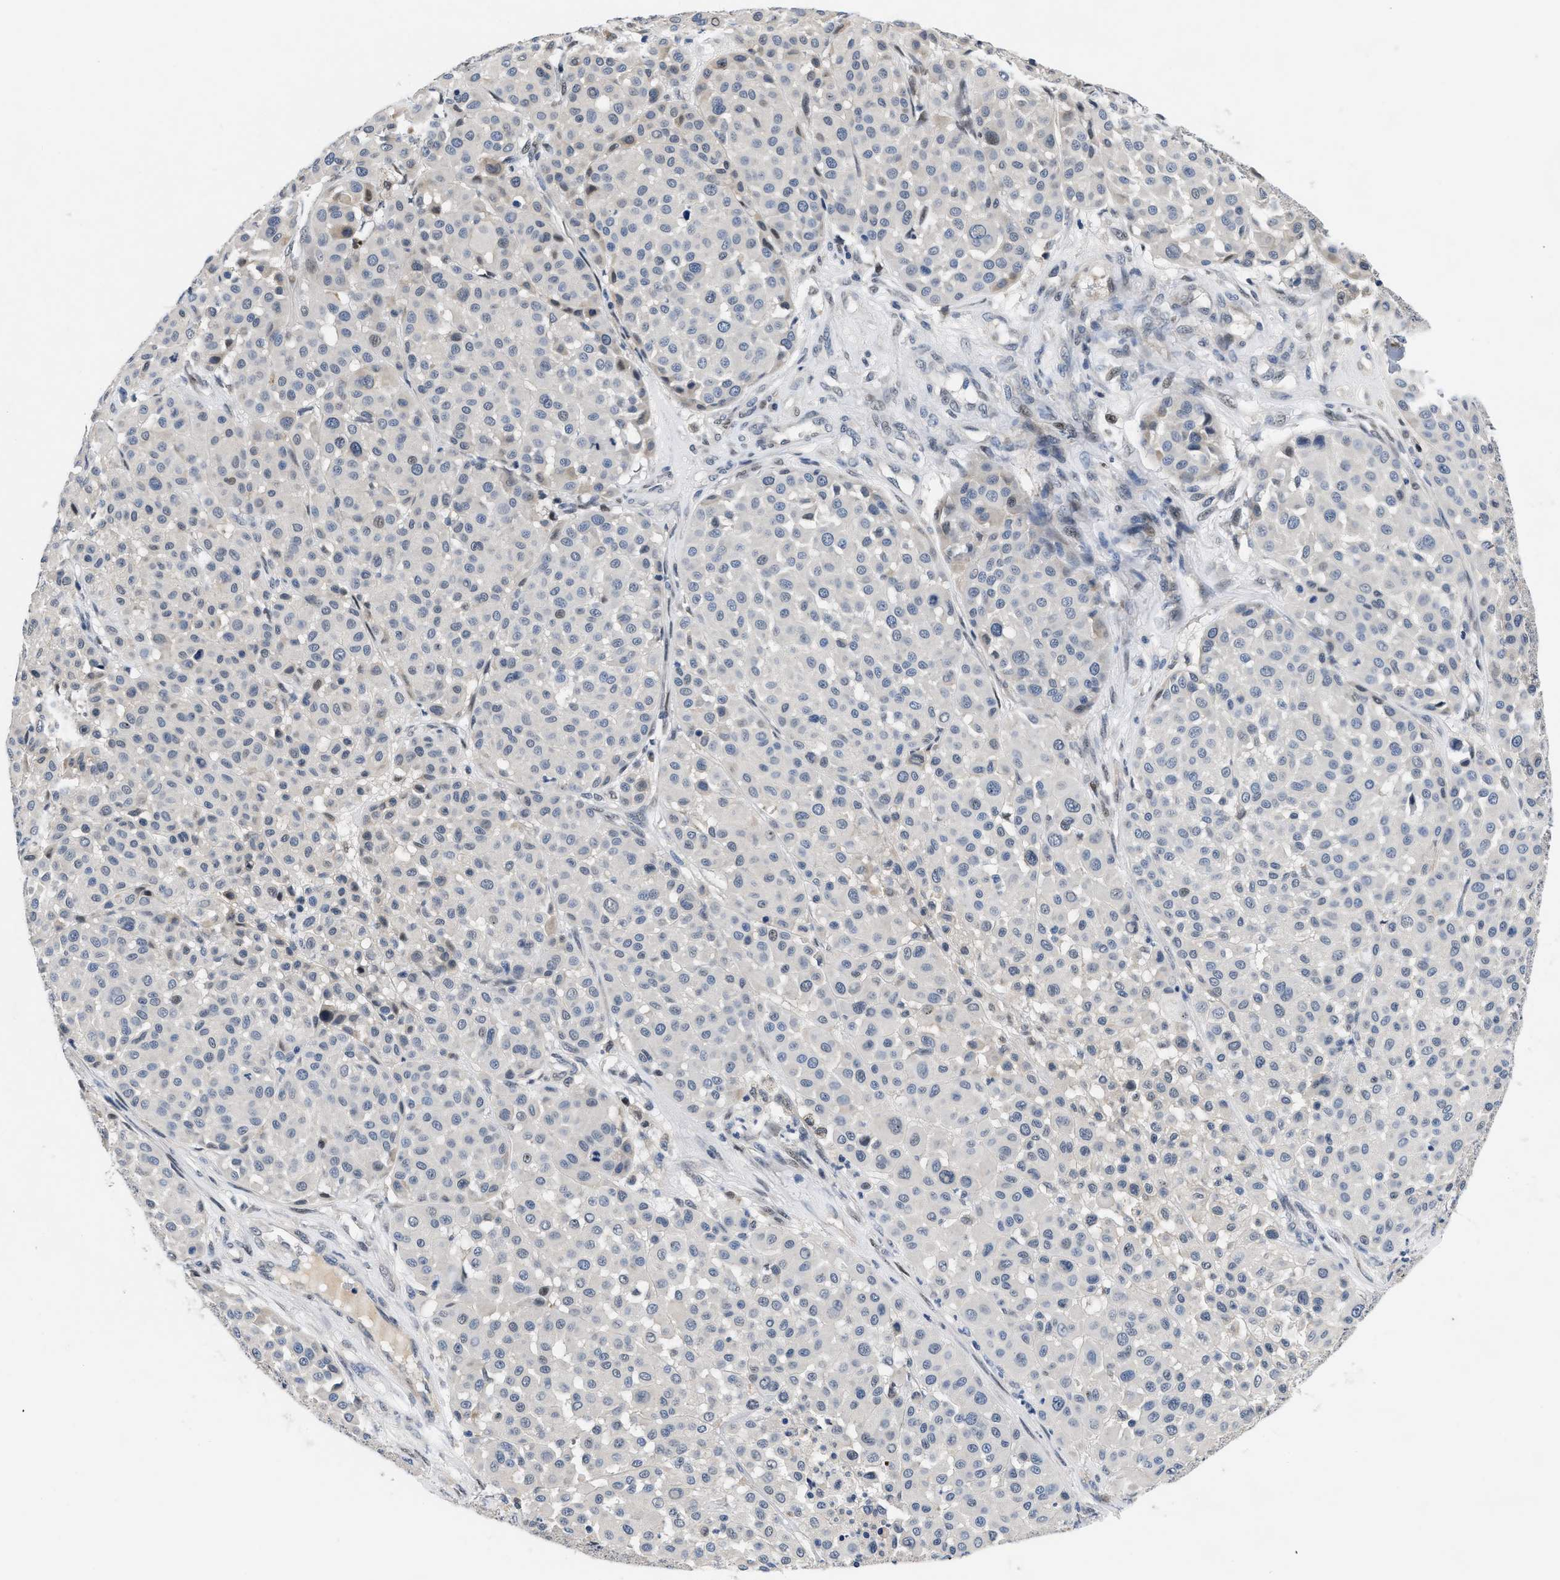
{"staining": {"intensity": "negative", "quantity": "none", "location": "none"}, "tissue": "melanoma", "cell_type": "Tumor cells", "image_type": "cancer", "snomed": [{"axis": "morphology", "description": "Malignant melanoma, Metastatic site"}, {"axis": "topography", "description": "Soft tissue"}], "caption": "Immunohistochemistry photomicrograph of malignant melanoma (metastatic site) stained for a protein (brown), which reveals no staining in tumor cells. Nuclei are stained in blue.", "gene": "VIP", "patient": {"sex": "male", "age": 41}}